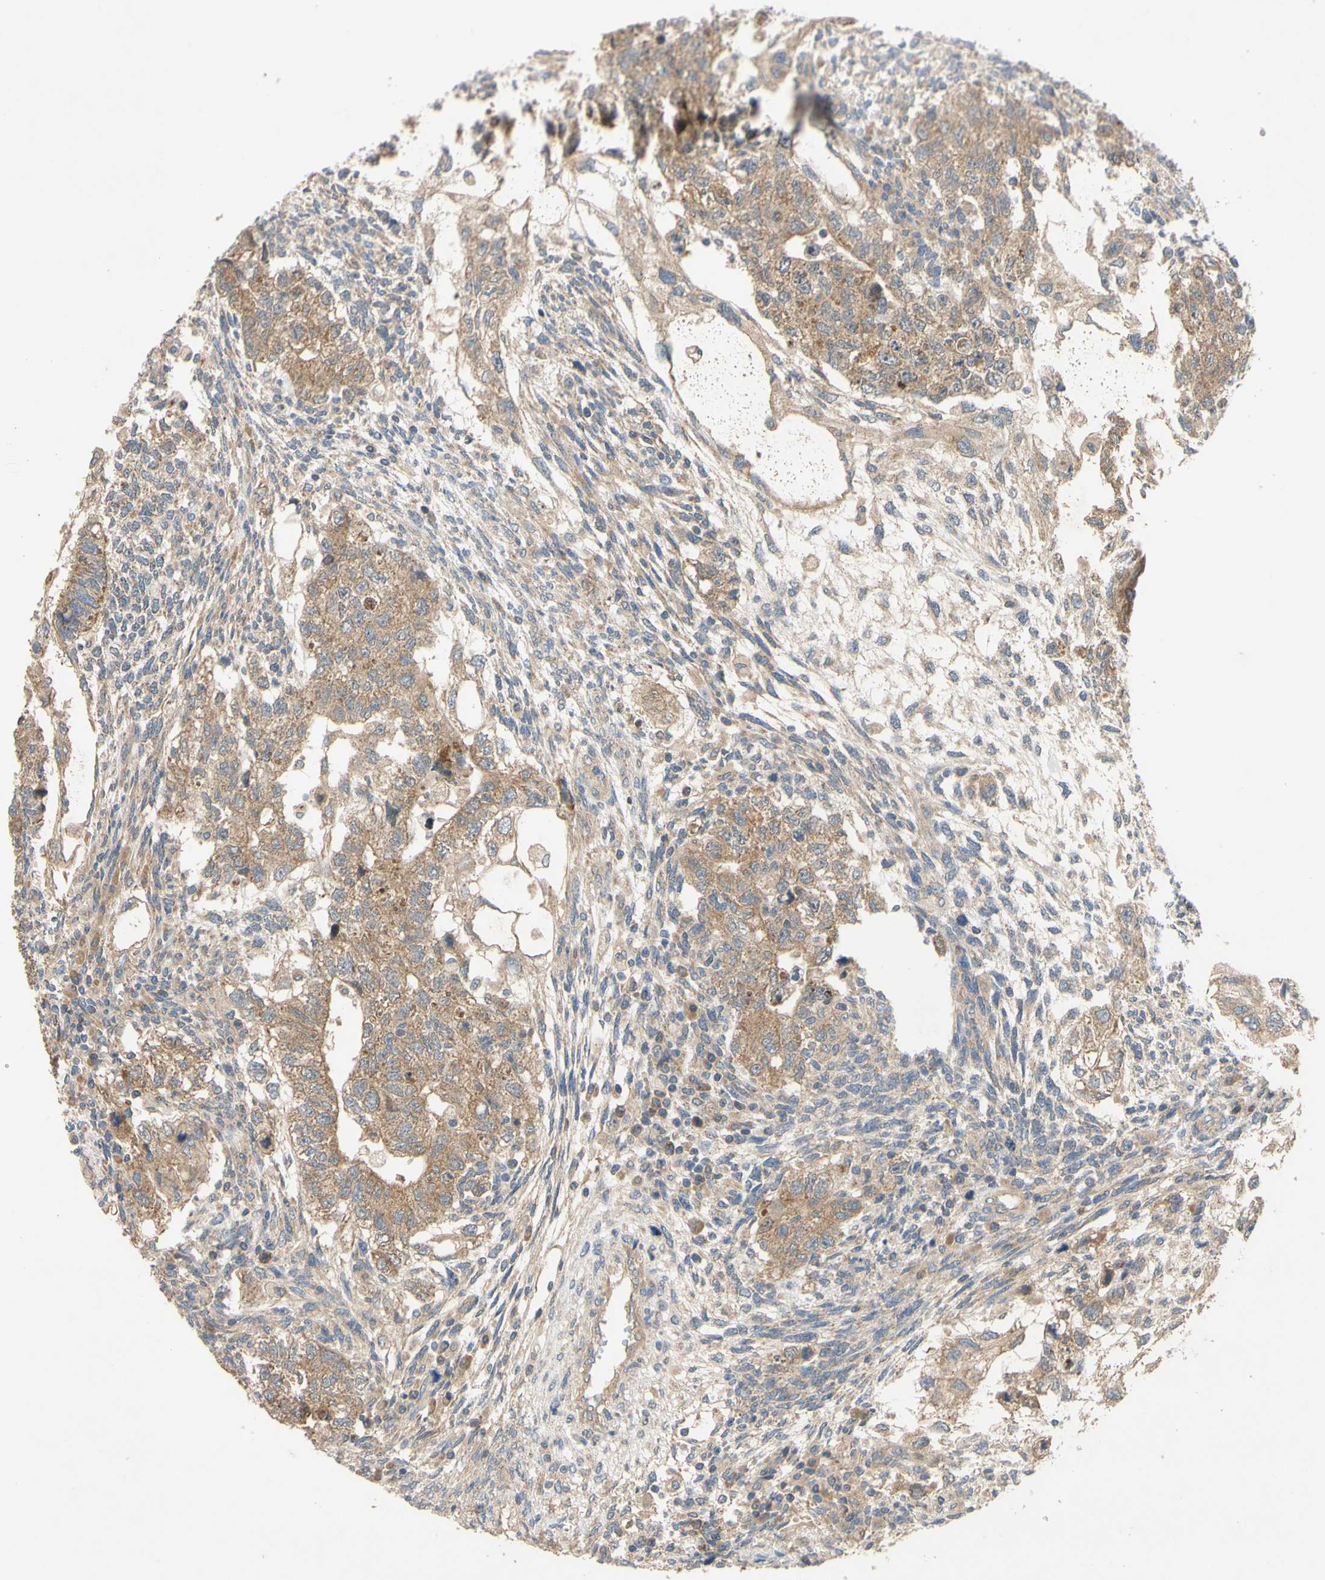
{"staining": {"intensity": "moderate", "quantity": ">75%", "location": "cytoplasmic/membranous"}, "tissue": "testis cancer", "cell_type": "Tumor cells", "image_type": "cancer", "snomed": [{"axis": "morphology", "description": "Normal tissue, NOS"}, {"axis": "morphology", "description": "Carcinoma, Embryonal, NOS"}, {"axis": "topography", "description": "Testis"}], "caption": "Testis cancer (embryonal carcinoma) stained with immunohistochemistry (IHC) exhibits moderate cytoplasmic/membranous positivity in about >75% of tumor cells.", "gene": "MBTPS2", "patient": {"sex": "male", "age": 36}}